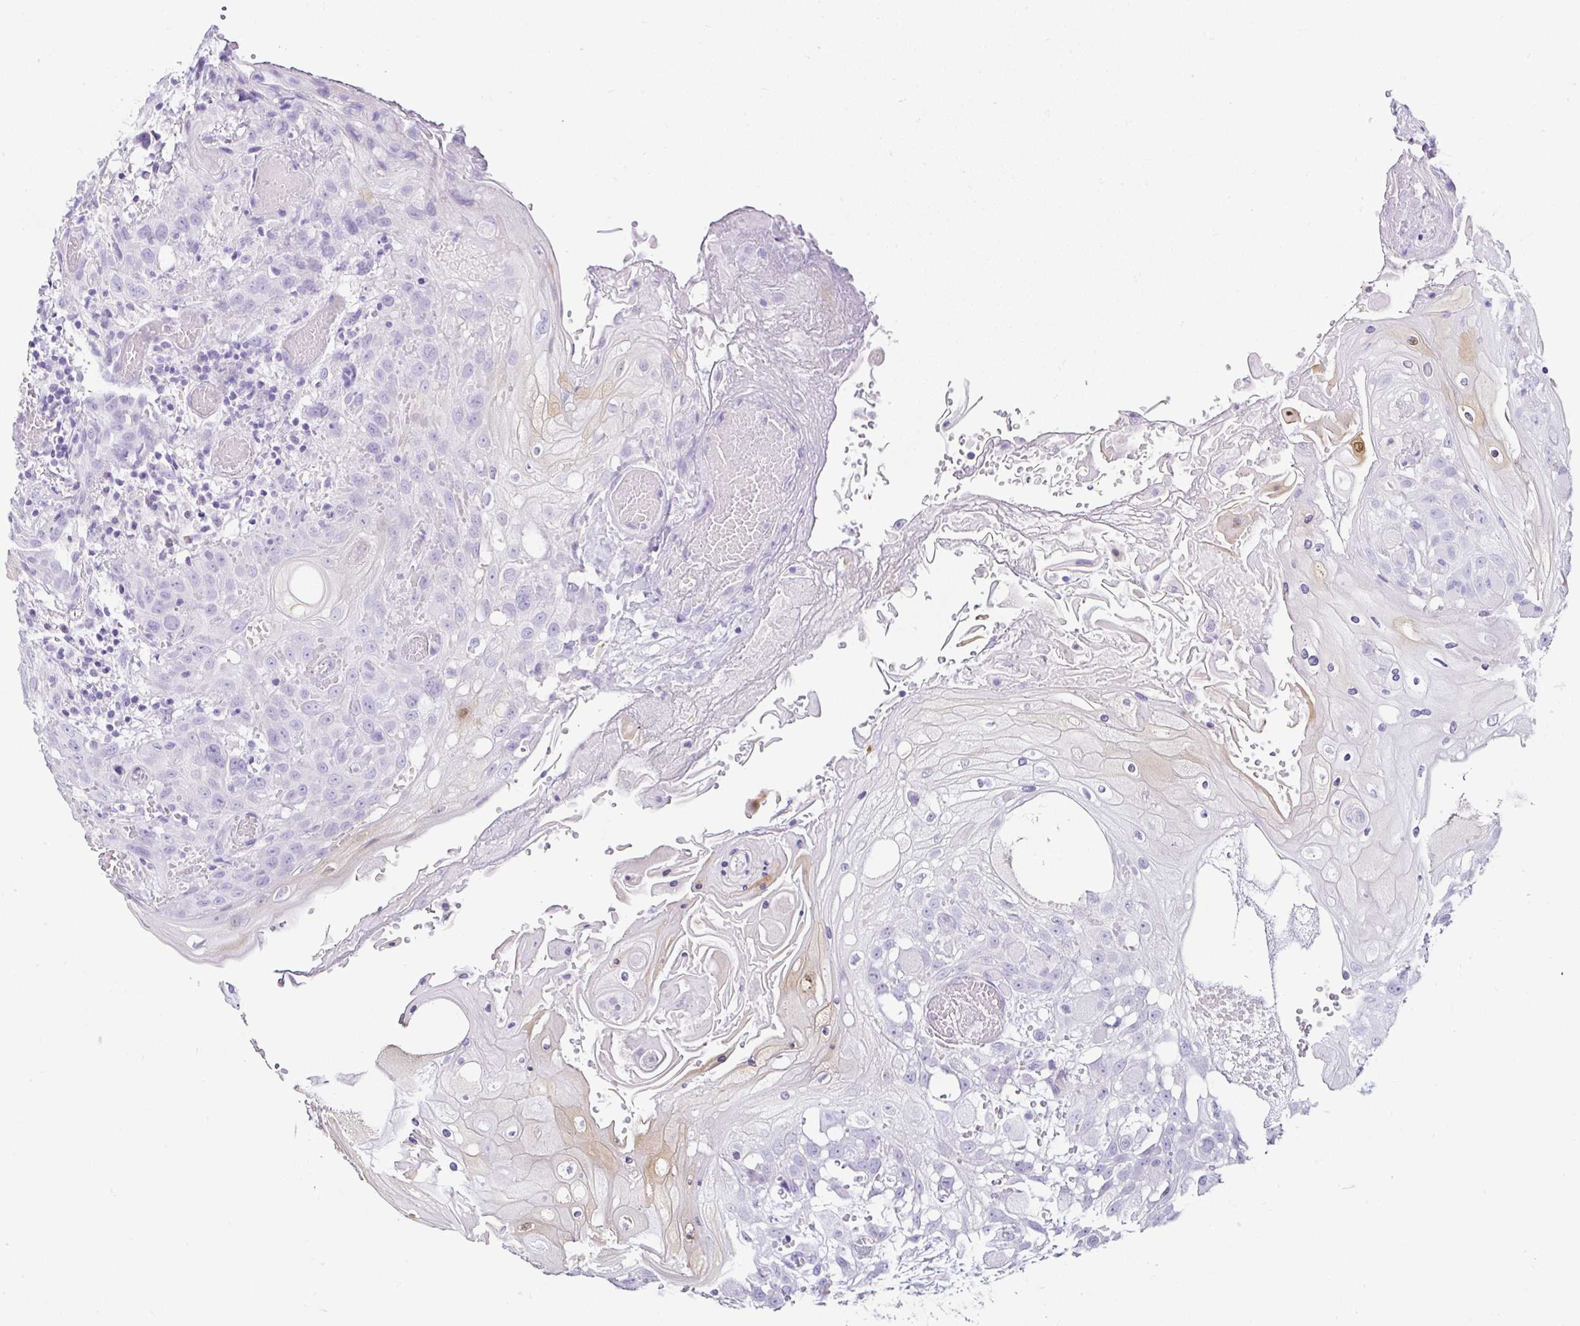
{"staining": {"intensity": "negative", "quantity": "none", "location": "none"}, "tissue": "head and neck cancer", "cell_type": "Tumor cells", "image_type": "cancer", "snomed": [{"axis": "morphology", "description": "Squamous cell carcinoma, NOS"}, {"axis": "topography", "description": "Head-Neck"}], "caption": "Immunohistochemistry (IHC) histopathology image of head and neck squamous cell carcinoma stained for a protein (brown), which reveals no positivity in tumor cells.", "gene": "SERPINB3", "patient": {"sex": "female", "age": 43}}